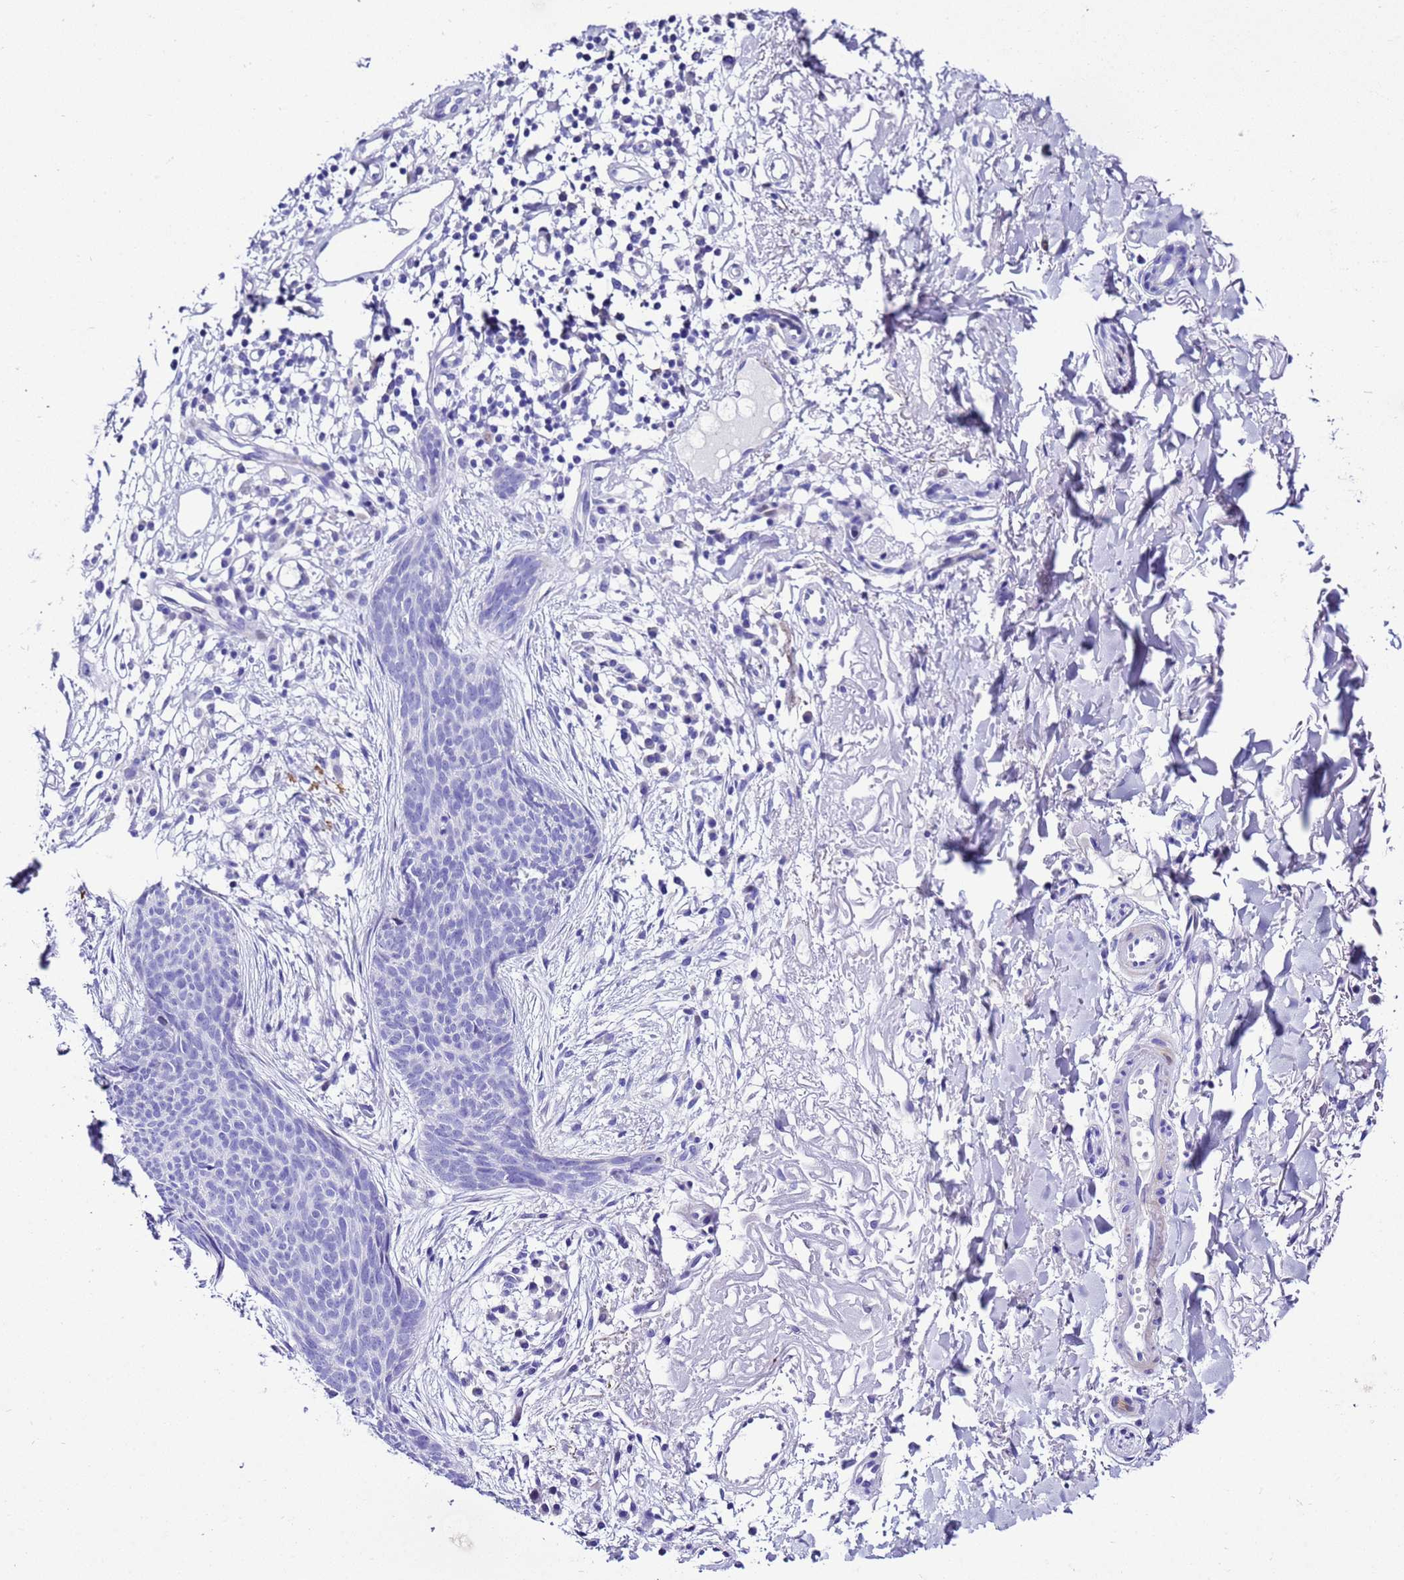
{"staining": {"intensity": "negative", "quantity": "none", "location": "none"}, "tissue": "skin cancer", "cell_type": "Tumor cells", "image_type": "cancer", "snomed": [{"axis": "morphology", "description": "Basal cell carcinoma"}, {"axis": "topography", "description": "Skin"}], "caption": "A micrograph of human skin basal cell carcinoma is negative for staining in tumor cells. (DAB IHC with hematoxylin counter stain).", "gene": "UGT2B10", "patient": {"sex": "male", "age": 84}}